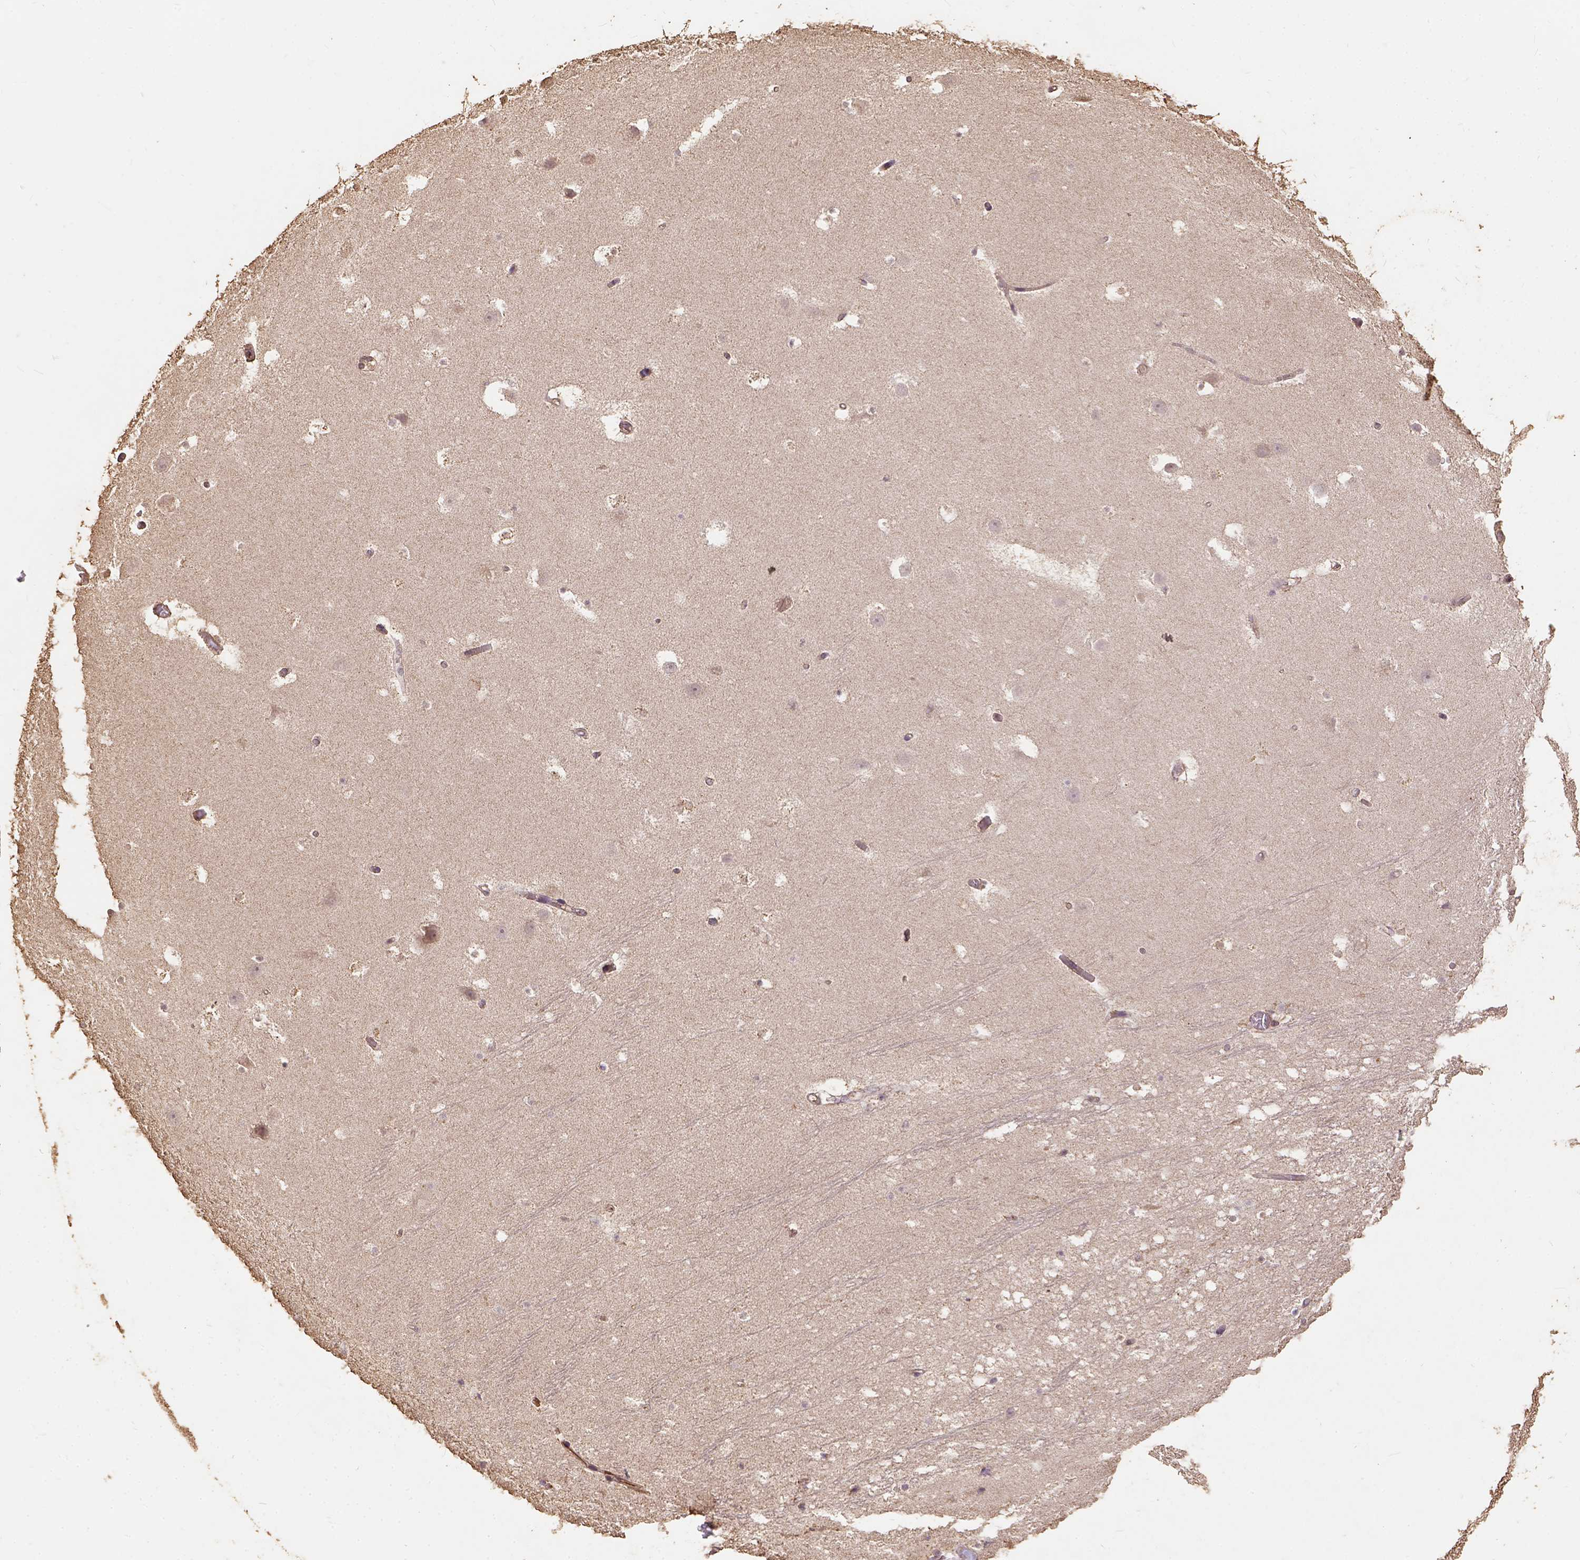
{"staining": {"intensity": "negative", "quantity": "none", "location": "none"}, "tissue": "hippocampus", "cell_type": "Glial cells", "image_type": "normal", "snomed": [{"axis": "morphology", "description": "Normal tissue, NOS"}, {"axis": "topography", "description": "Hippocampus"}], "caption": "IHC photomicrograph of unremarkable hippocampus: hippocampus stained with DAB (3,3'-diaminobenzidine) reveals no significant protein staining in glial cells. (Brightfield microscopy of DAB immunohistochemistry (IHC) at high magnification).", "gene": "ATP1B3", "patient": {"sex": "male", "age": 26}}